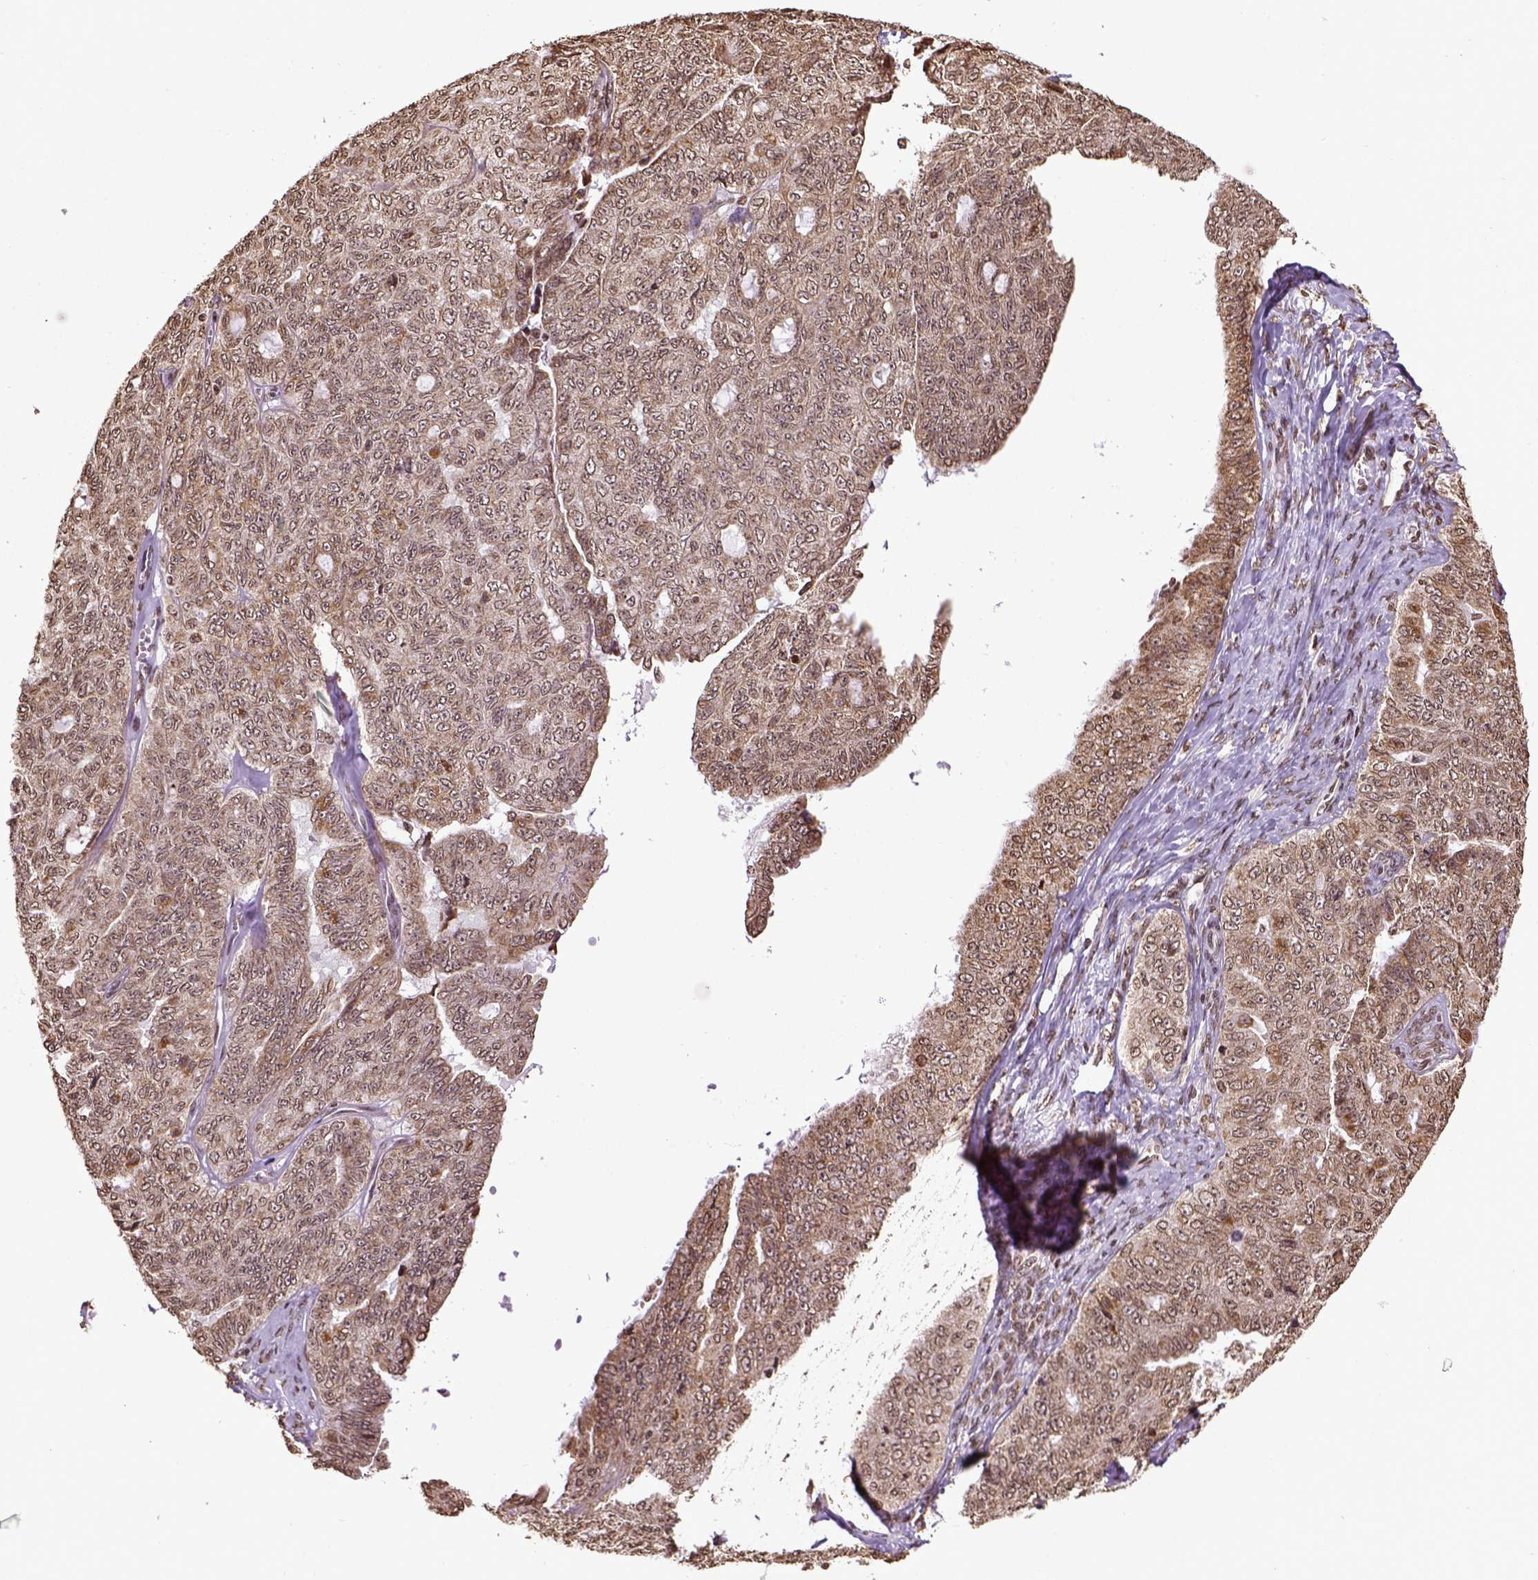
{"staining": {"intensity": "moderate", "quantity": ">75%", "location": "nuclear"}, "tissue": "ovarian cancer", "cell_type": "Tumor cells", "image_type": "cancer", "snomed": [{"axis": "morphology", "description": "Cystadenocarcinoma, serous, NOS"}, {"axis": "topography", "description": "Ovary"}], "caption": "Serous cystadenocarcinoma (ovarian) stained for a protein displays moderate nuclear positivity in tumor cells.", "gene": "ZNF75D", "patient": {"sex": "female", "age": 71}}